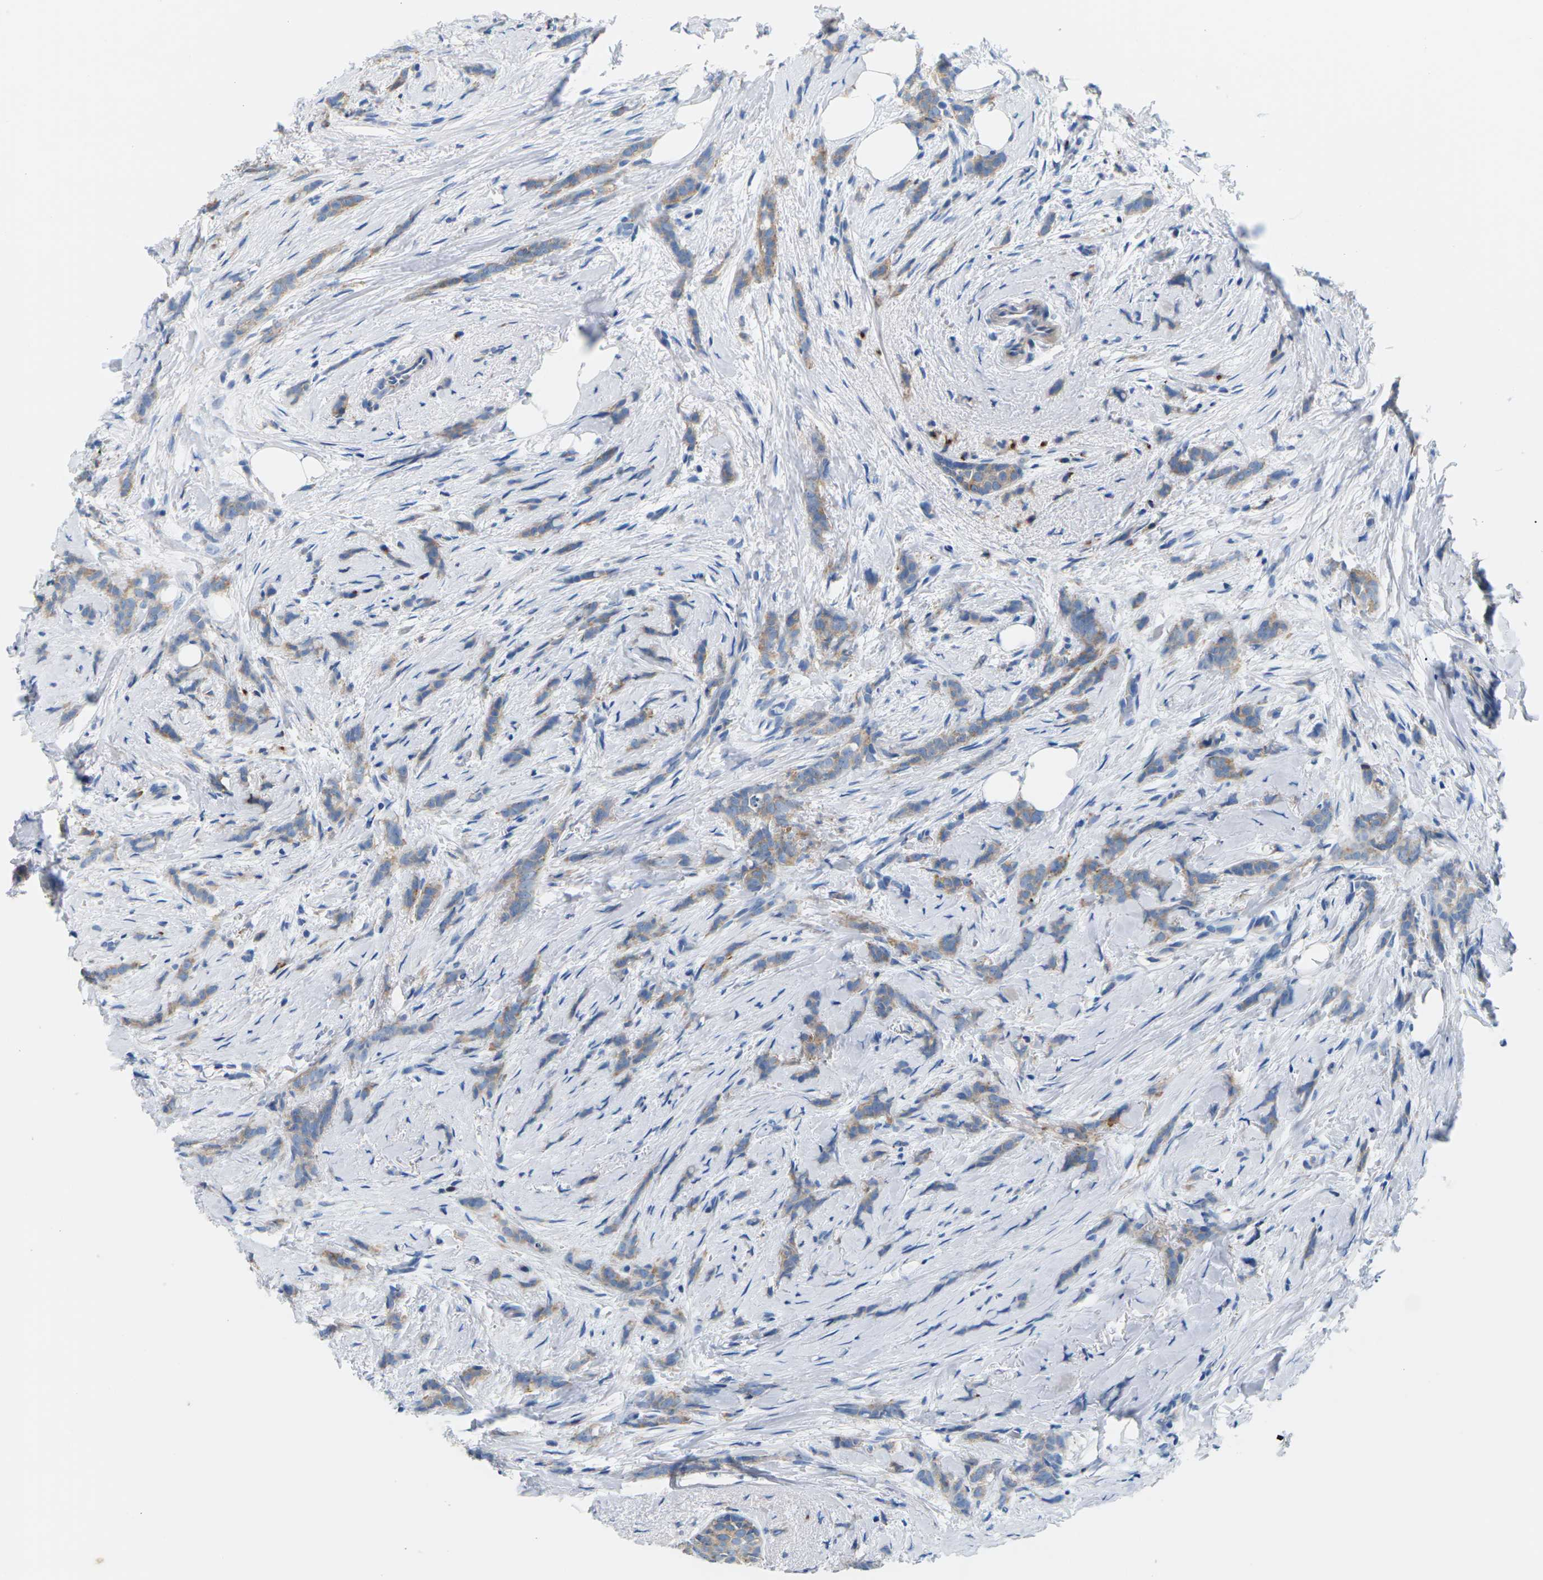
{"staining": {"intensity": "moderate", "quantity": ">75%", "location": "cytoplasmic/membranous"}, "tissue": "breast cancer", "cell_type": "Tumor cells", "image_type": "cancer", "snomed": [{"axis": "morphology", "description": "Lobular carcinoma, in situ"}, {"axis": "morphology", "description": "Lobular carcinoma"}, {"axis": "topography", "description": "Breast"}], "caption": "IHC image of human breast cancer stained for a protein (brown), which reveals medium levels of moderate cytoplasmic/membranous expression in approximately >75% of tumor cells.", "gene": "SYNGR2", "patient": {"sex": "female", "age": 41}}